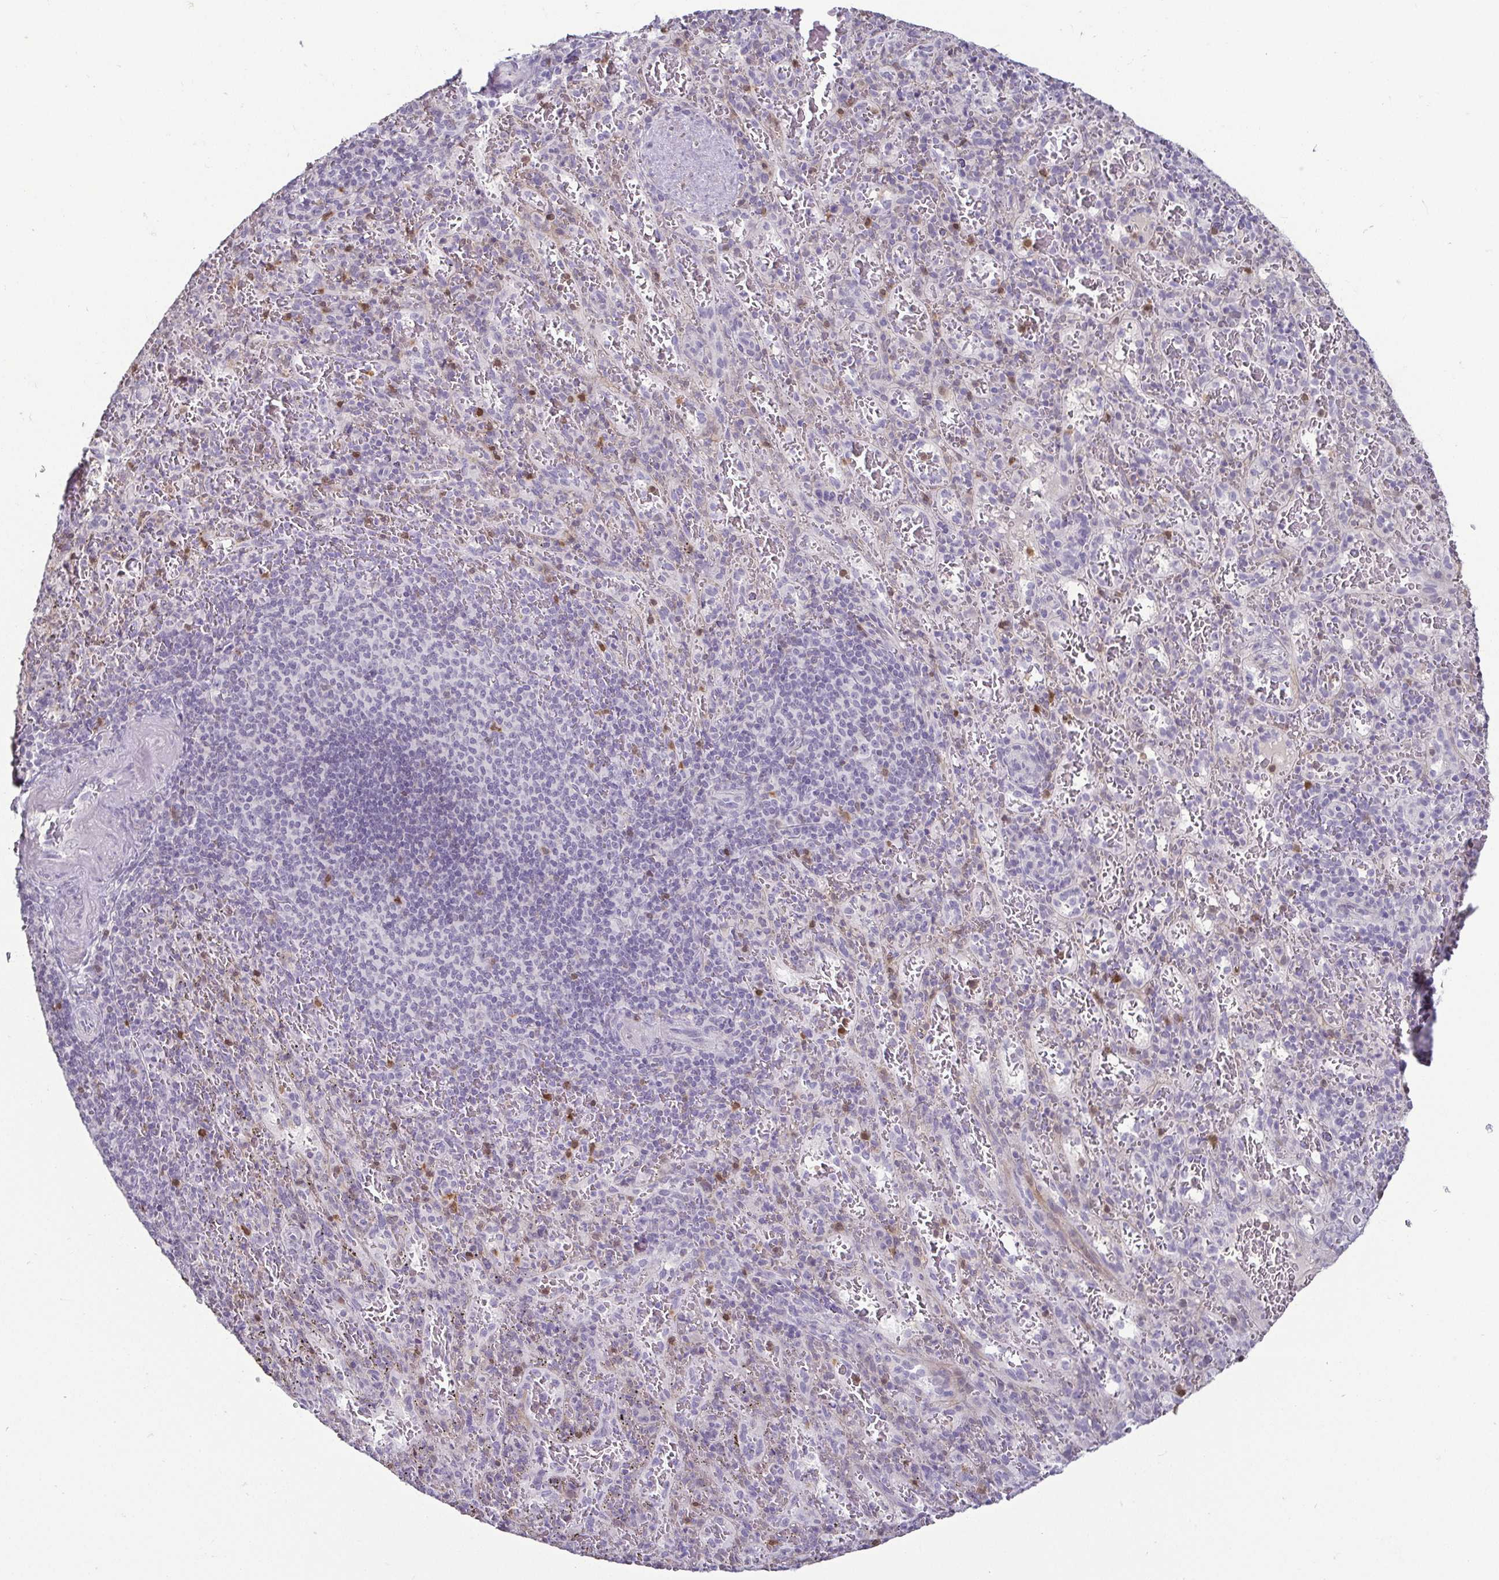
{"staining": {"intensity": "moderate", "quantity": "<25%", "location": "cytoplasmic/membranous,nuclear"}, "tissue": "spleen", "cell_type": "Cells in red pulp", "image_type": "normal", "snomed": [{"axis": "morphology", "description": "Normal tissue, NOS"}, {"axis": "topography", "description": "Spleen"}], "caption": "Moderate cytoplasmic/membranous,nuclear positivity is seen in approximately <25% of cells in red pulp in normal spleen.", "gene": "HOPX", "patient": {"sex": "male", "age": 57}}